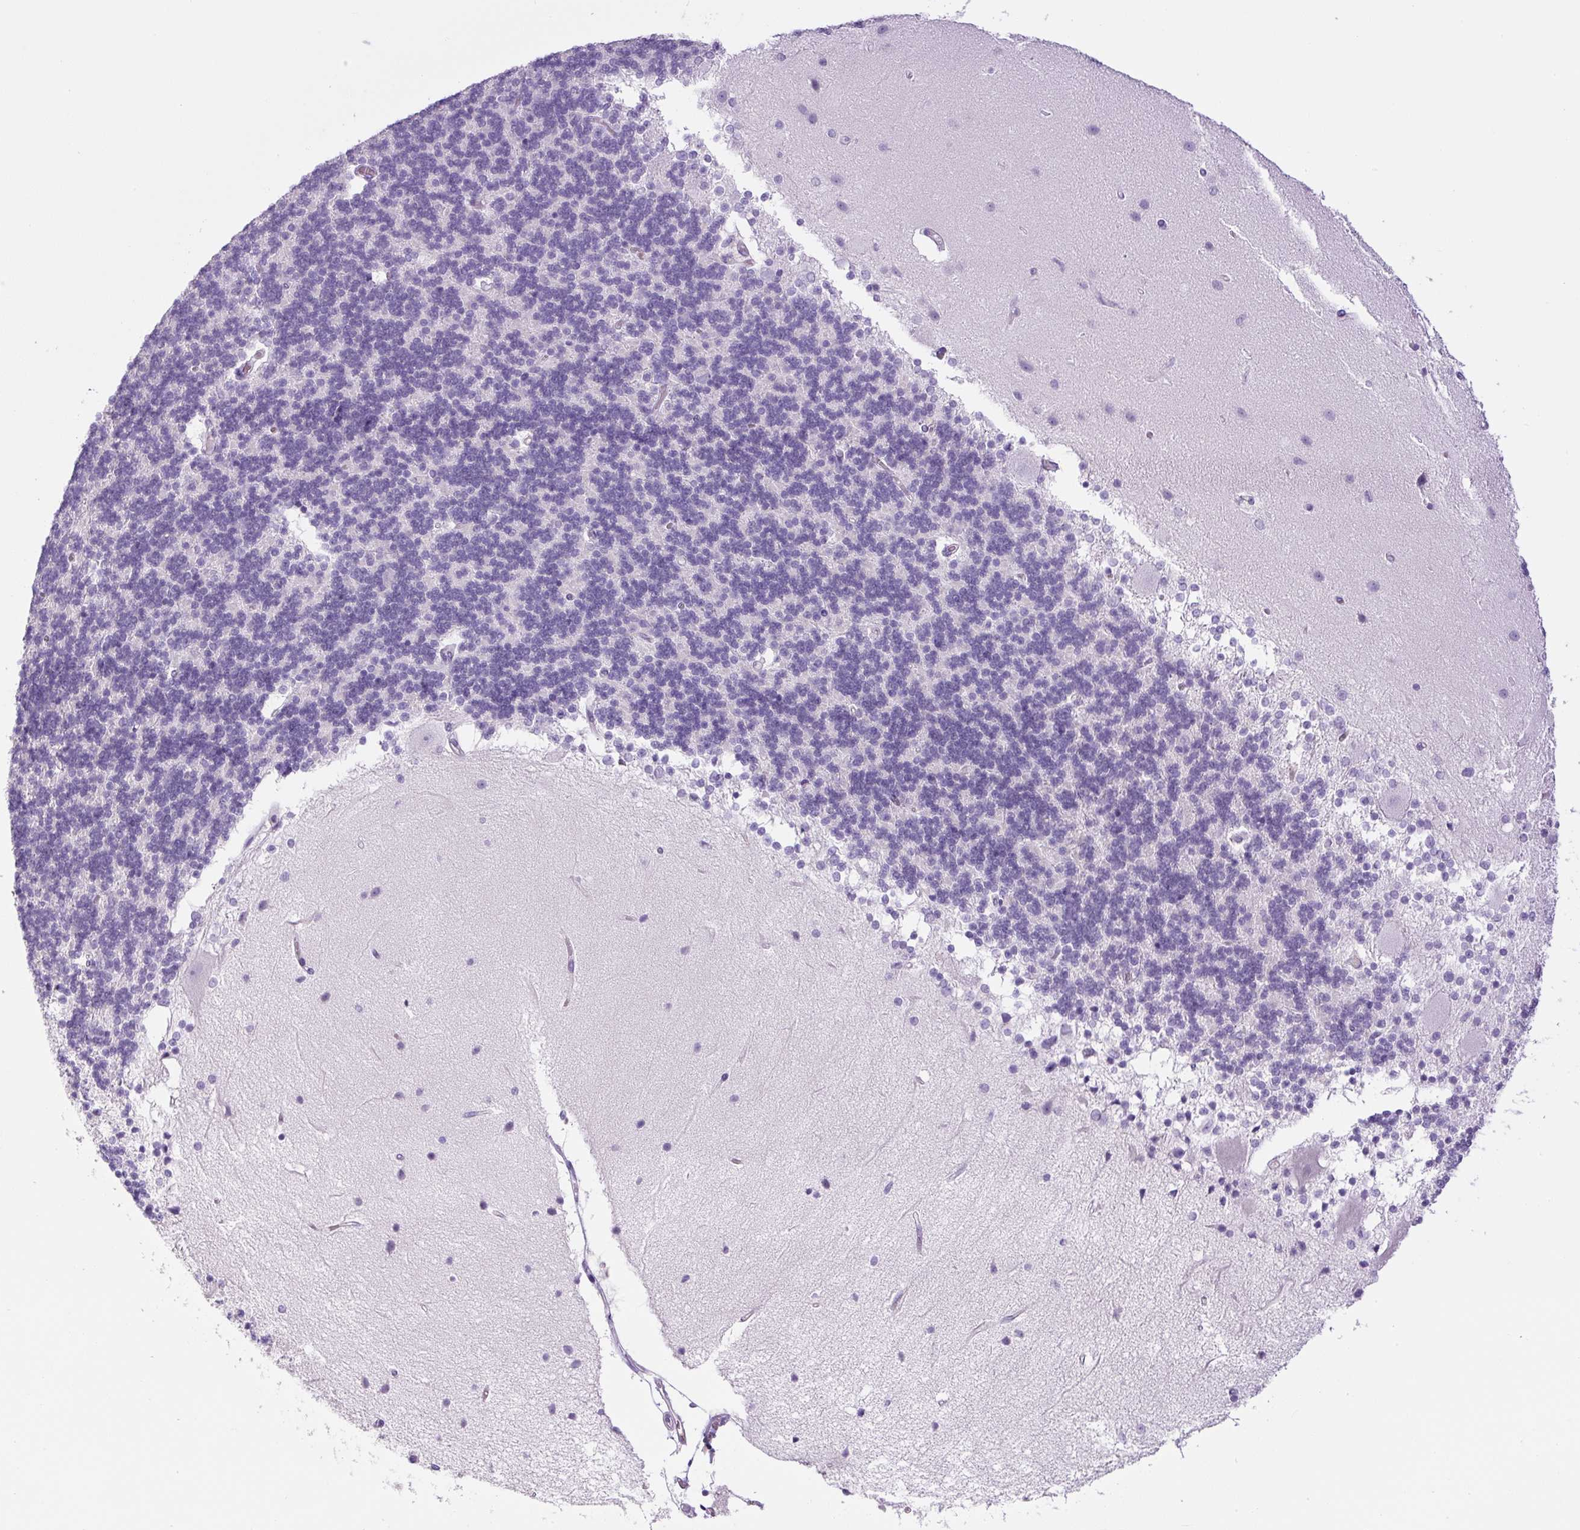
{"staining": {"intensity": "negative", "quantity": "none", "location": "none"}, "tissue": "cerebellum", "cell_type": "Cells in granular layer", "image_type": "normal", "snomed": [{"axis": "morphology", "description": "Normal tissue, NOS"}, {"axis": "topography", "description": "Cerebellum"}], "caption": "This is a image of immunohistochemistry (IHC) staining of benign cerebellum, which shows no staining in cells in granular layer.", "gene": "RSPO4", "patient": {"sex": "female", "age": 54}}